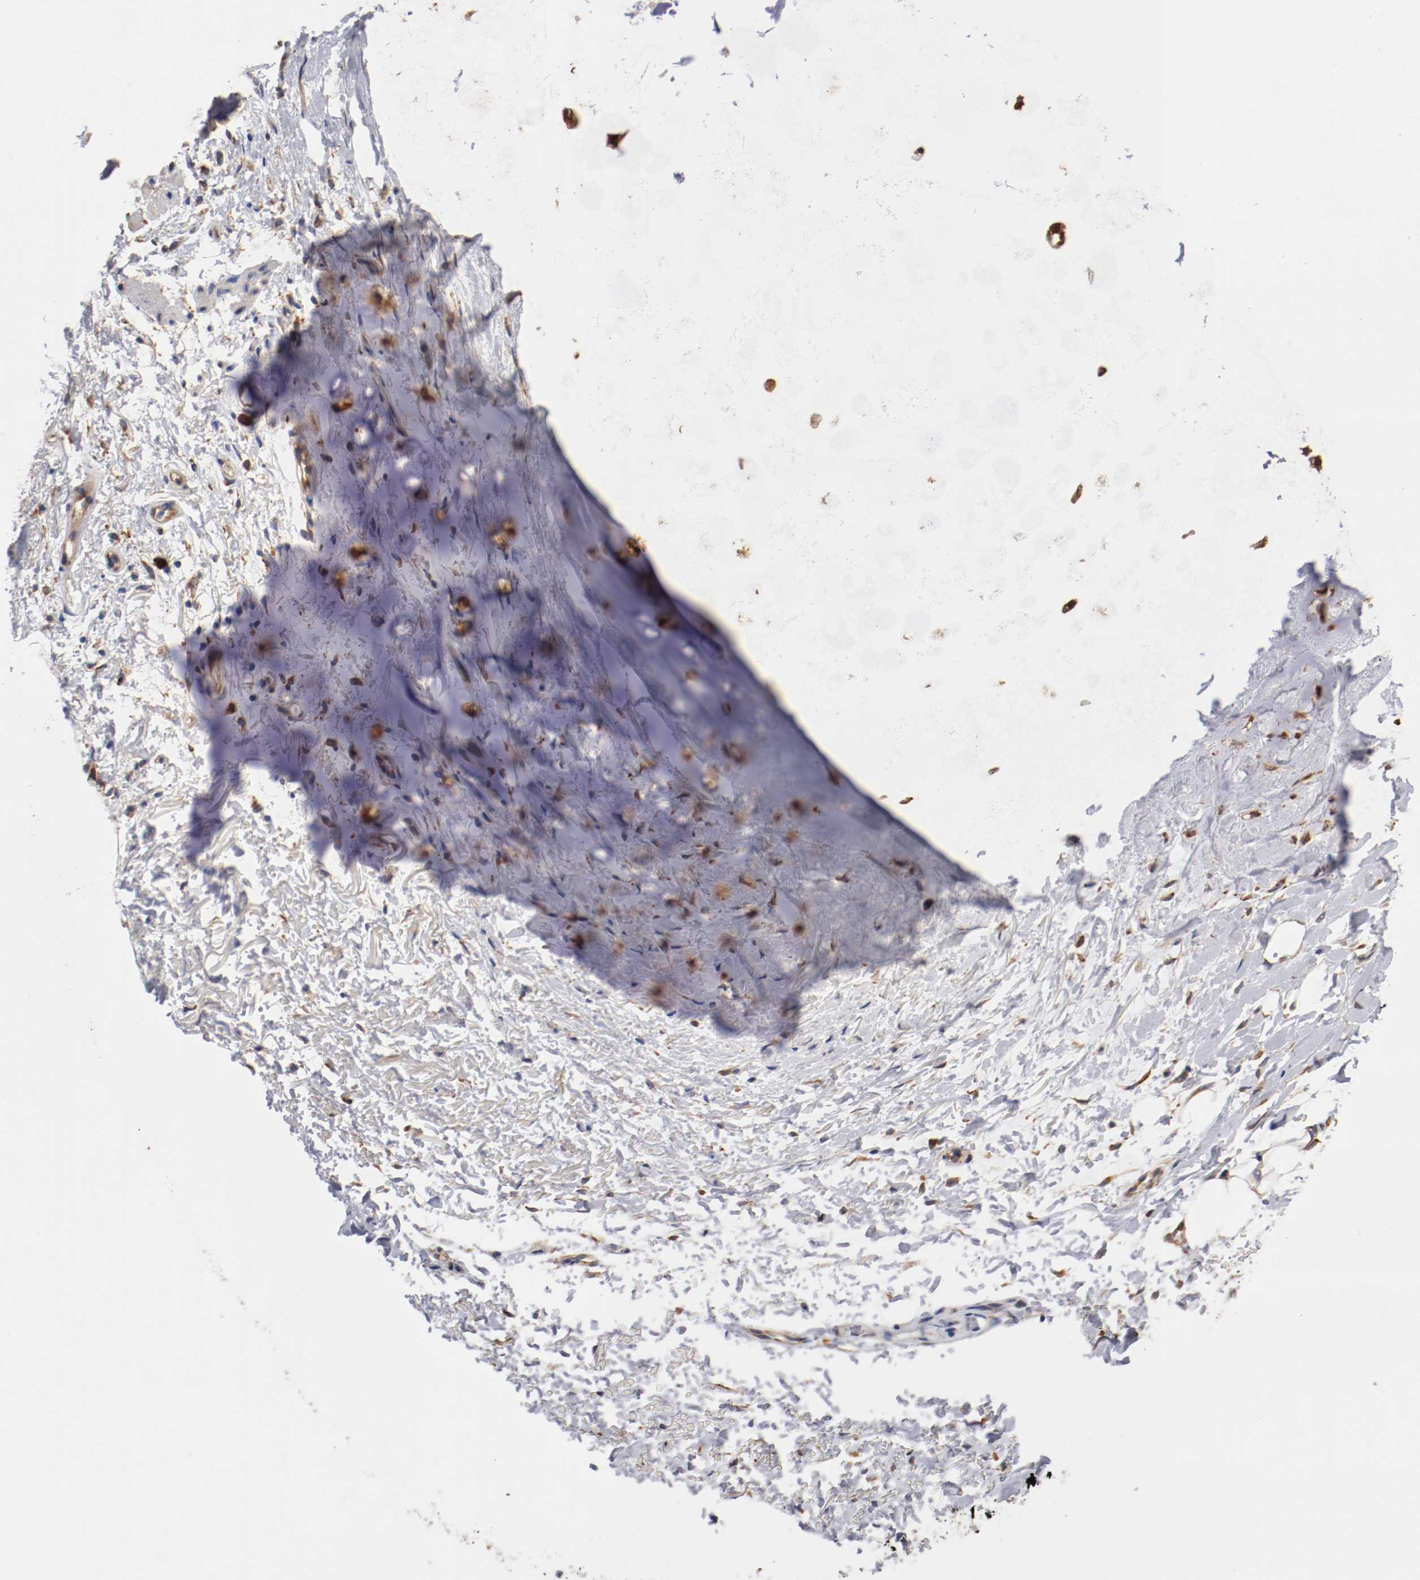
{"staining": {"intensity": "moderate", "quantity": "25%-75%", "location": "cytoplasmic/membranous"}, "tissue": "adipose tissue", "cell_type": "Adipocytes", "image_type": "normal", "snomed": [{"axis": "morphology", "description": "Normal tissue, NOS"}, {"axis": "topography", "description": "Cartilage tissue"}, {"axis": "topography", "description": "Bronchus"}], "caption": "About 25%-75% of adipocytes in benign adipose tissue show moderate cytoplasmic/membranous protein positivity as visualized by brown immunohistochemical staining.", "gene": "TNFSF12", "patient": {"sex": "female", "age": 73}}